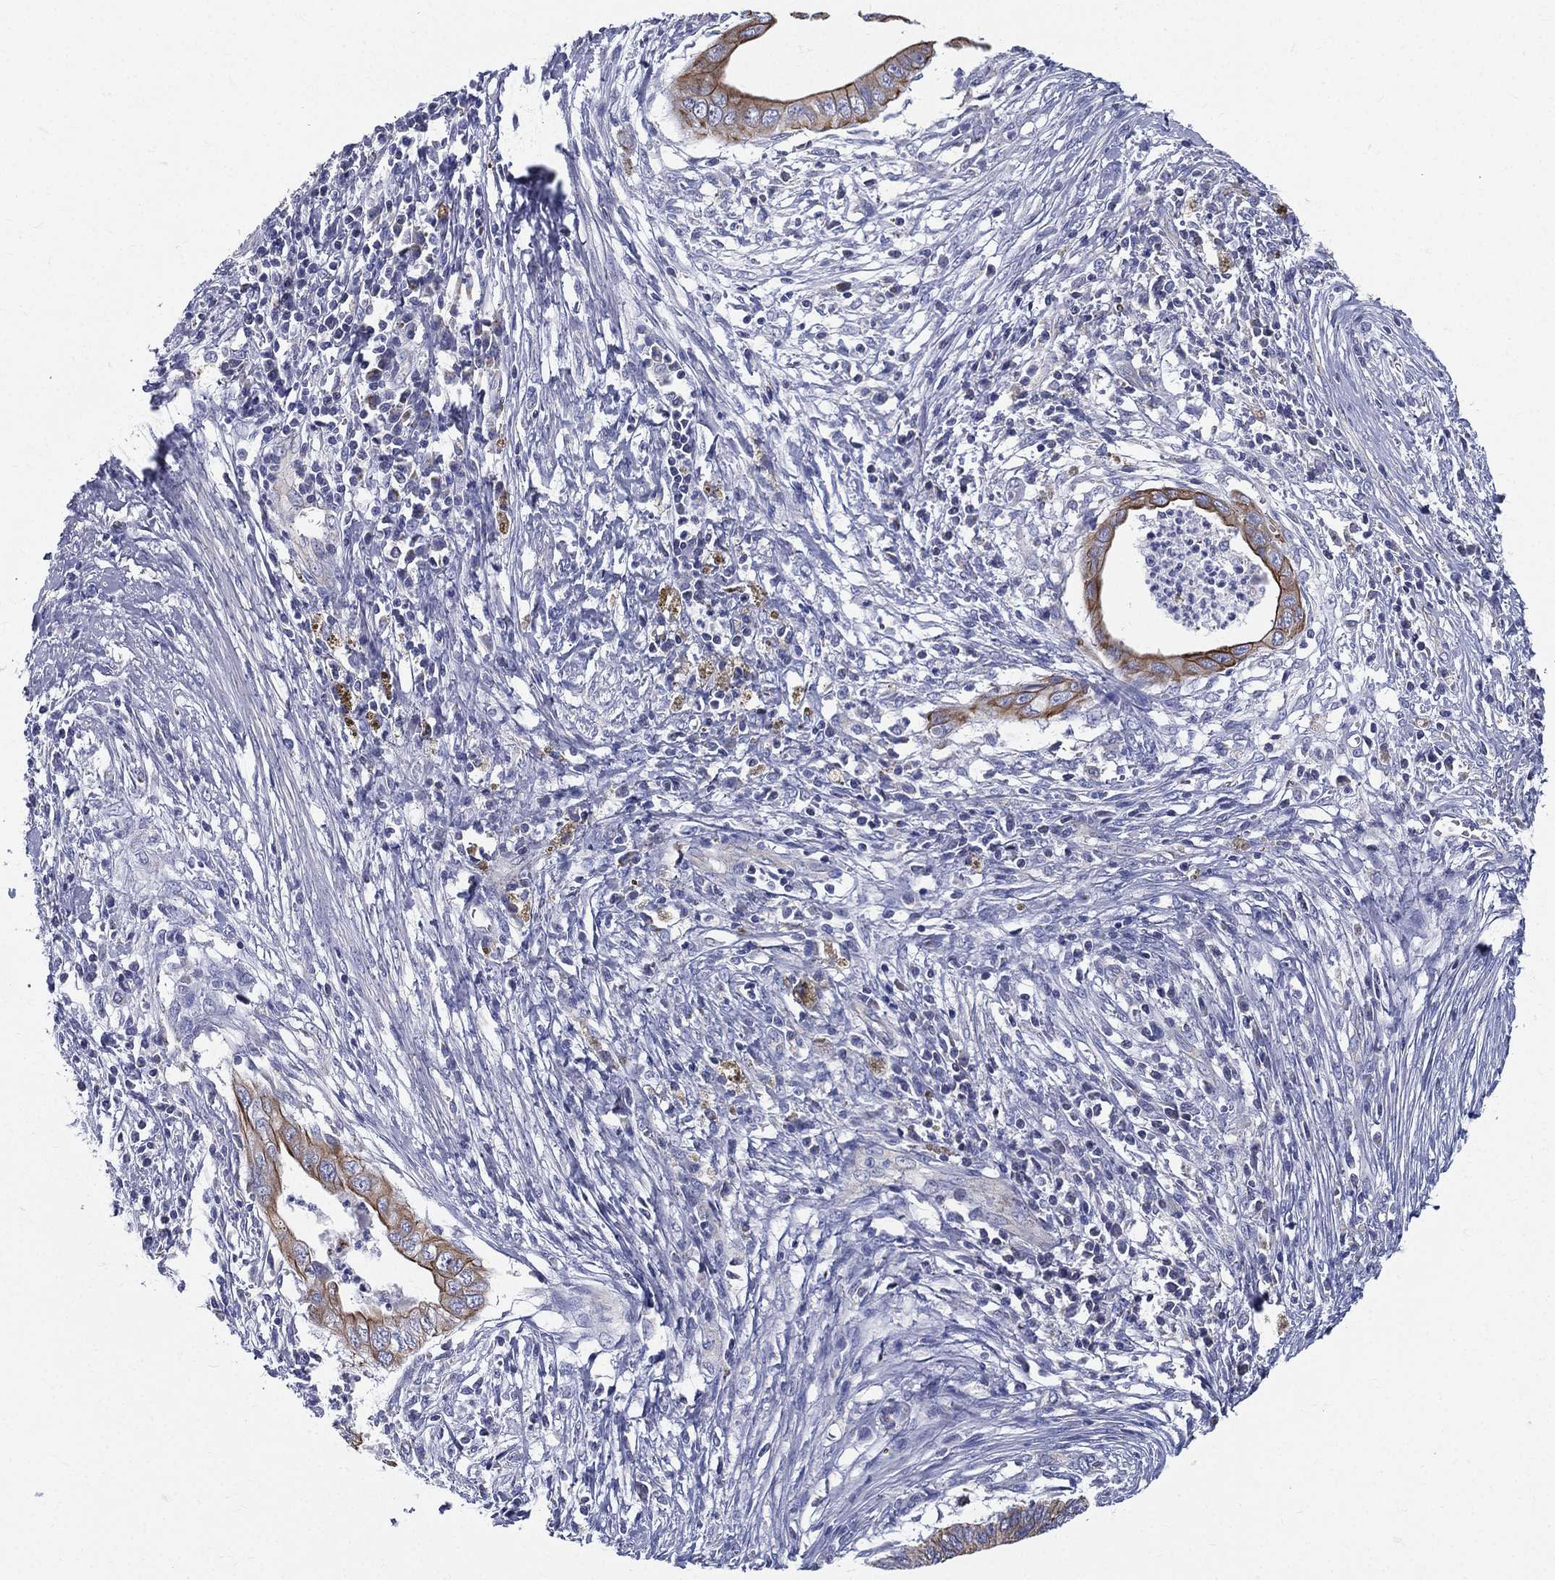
{"staining": {"intensity": "moderate", "quantity": "<25%", "location": "cytoplasmic/membranous"}, "tissue": "cervical cancer", "cell_type": "Tumor cells", "image_type": "cancer", "snomed": [{"axis": "morphology", "description": "Adenocarcinoma, NOS"}, {"axis": "topography", "description": "Cervix"}], "caption": "This is an image of immunohistochemistry (IHC) staining of cervical cancer (adenocarcinoma), which shows moderate expression in the cytoplasmic/membranous of tumor cells.", "gene": "PWWP3A", "patient": {"sex": "female", "age": 42}}